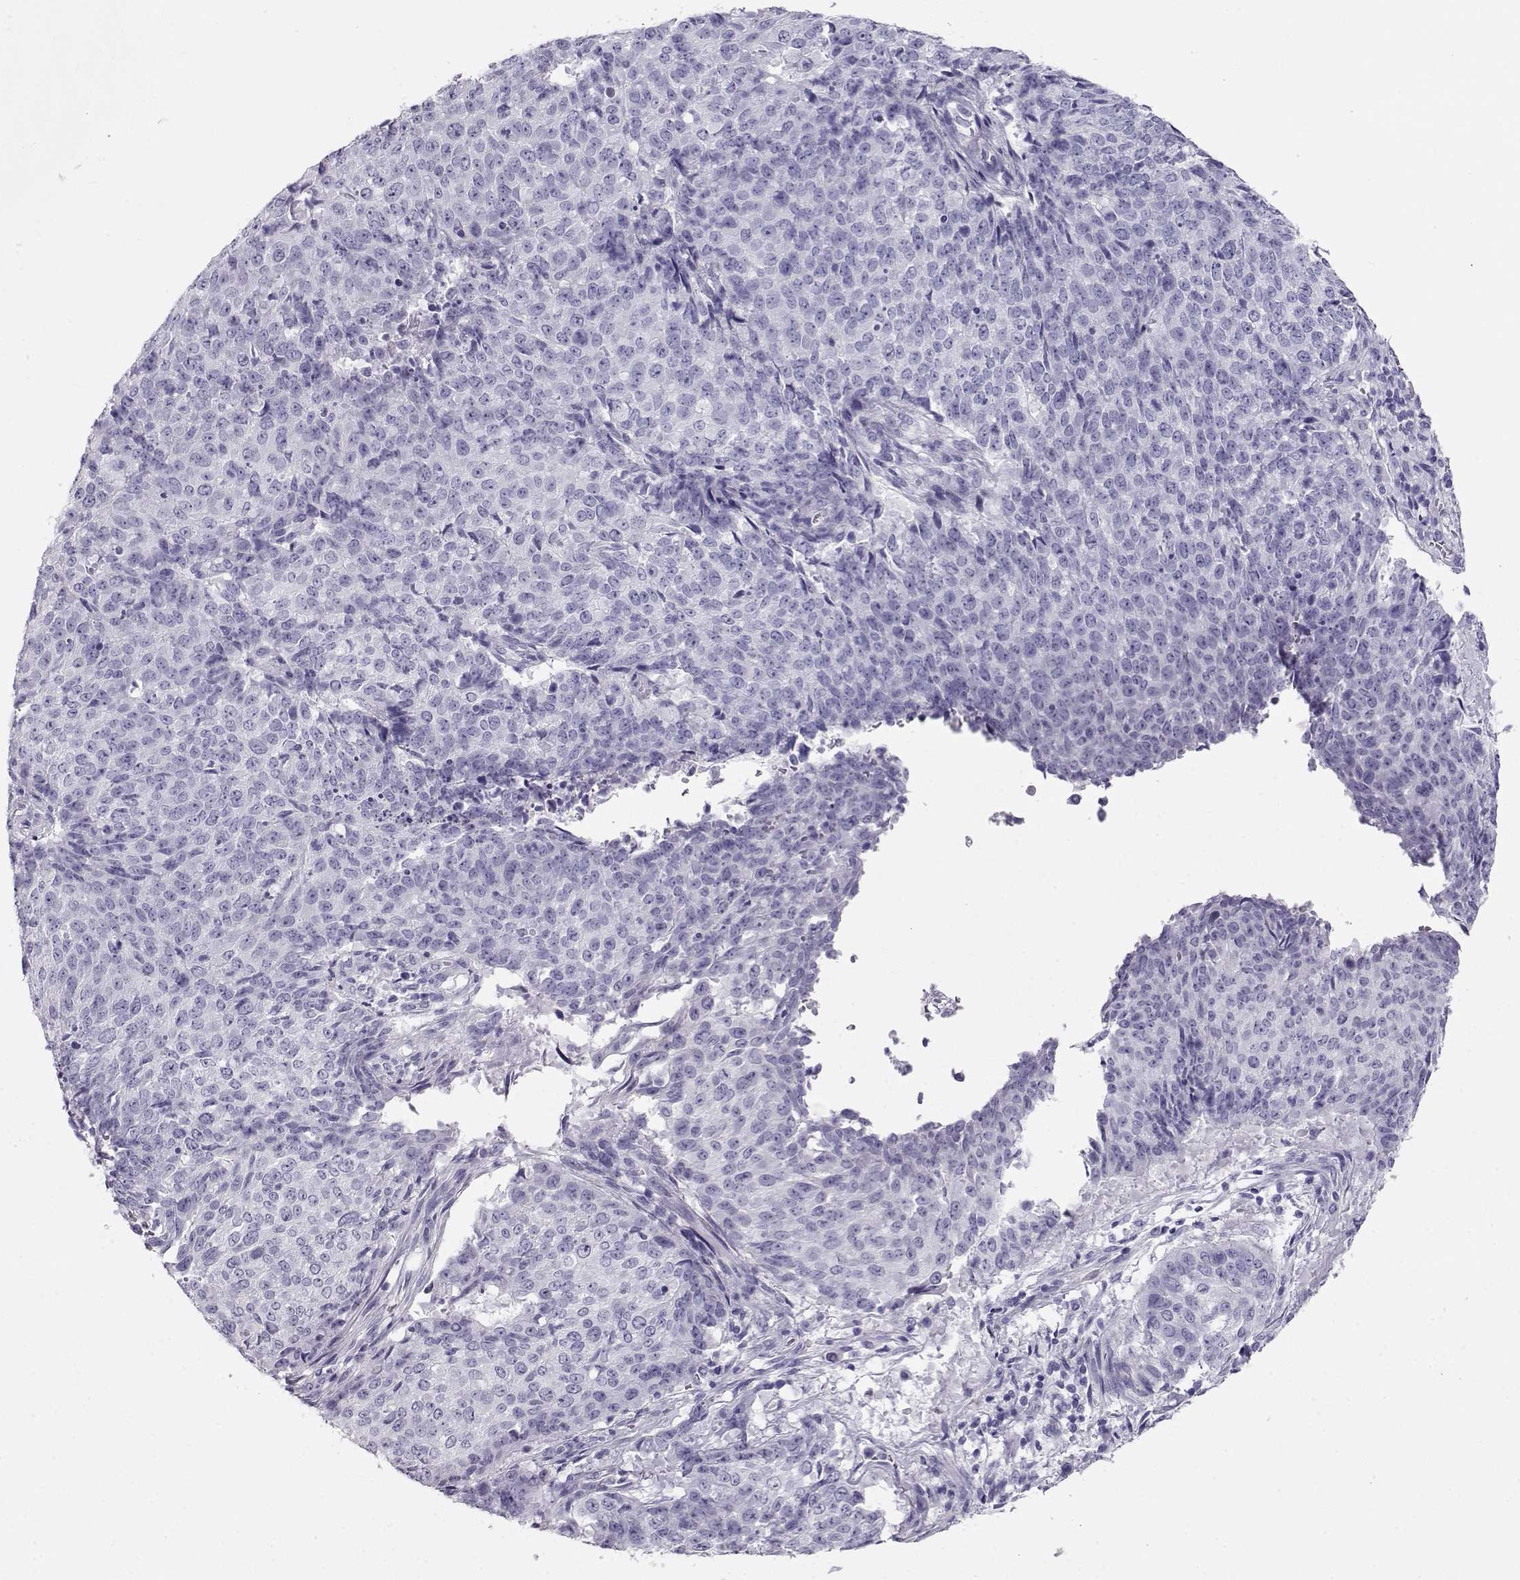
{"staining": {"intensity": "negative", "quantity": "none", "location": "none"}, "tissue": "lung cancer", "cell_type": "Tumor cells", "image_type": "cancer", "snomed": [{"axis": "morphology", "description": "Normal tissue, NOS"}, {"axis": "morphology", "description": "Squamous cell carcinoma, NOS"}, {"axis": "topography", "description": "Bronchus"}, {"axis": "topography", "description": "Lung"}], "caption": "An IHC image of lung squamous cell carcinoma is shown. There is no staining in tumor cells of lung squamous cell carcinoma.", "gene": "ACTN2", "patient": {"sex": "male", "age": 64}}